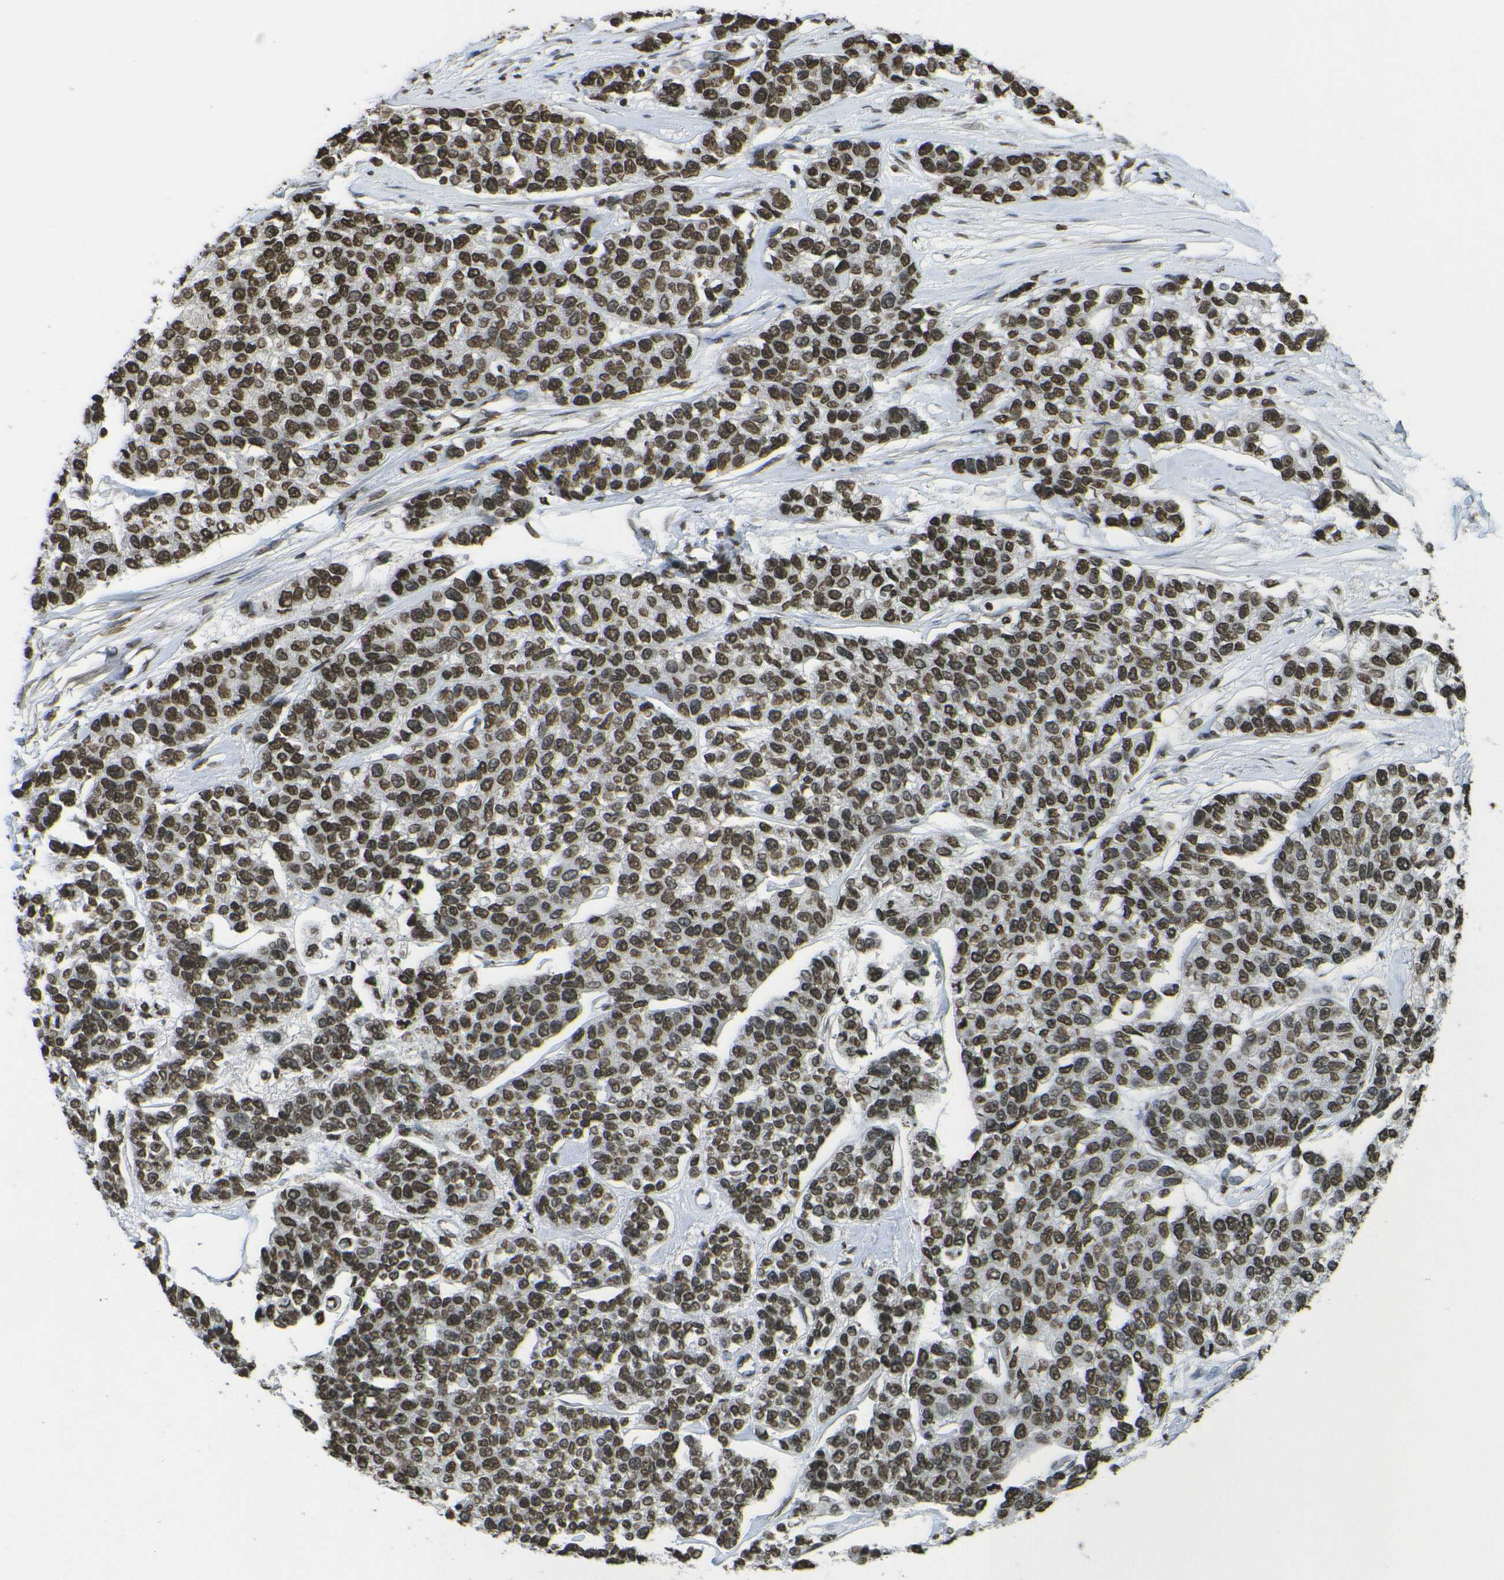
{"staining": {"intensity": "strong", "quantity": ">75%", "location": "nuclear"}, "tissue": "breast cancer", "cell_type": "Tumor cells", "image_type": "cancer", "snomed": [{"axis": "morphology", "description": "Duct carcinoma"}, {"axis": "topography", "description": "Breast"}], "caption": "This is a photomicrograph of immunohistochemistry staining of breast cancer, which shows strong expression in the nuclear of tumor cells.", "gene": "H4C16", "patient": {"sex": "female", "age": 51}}